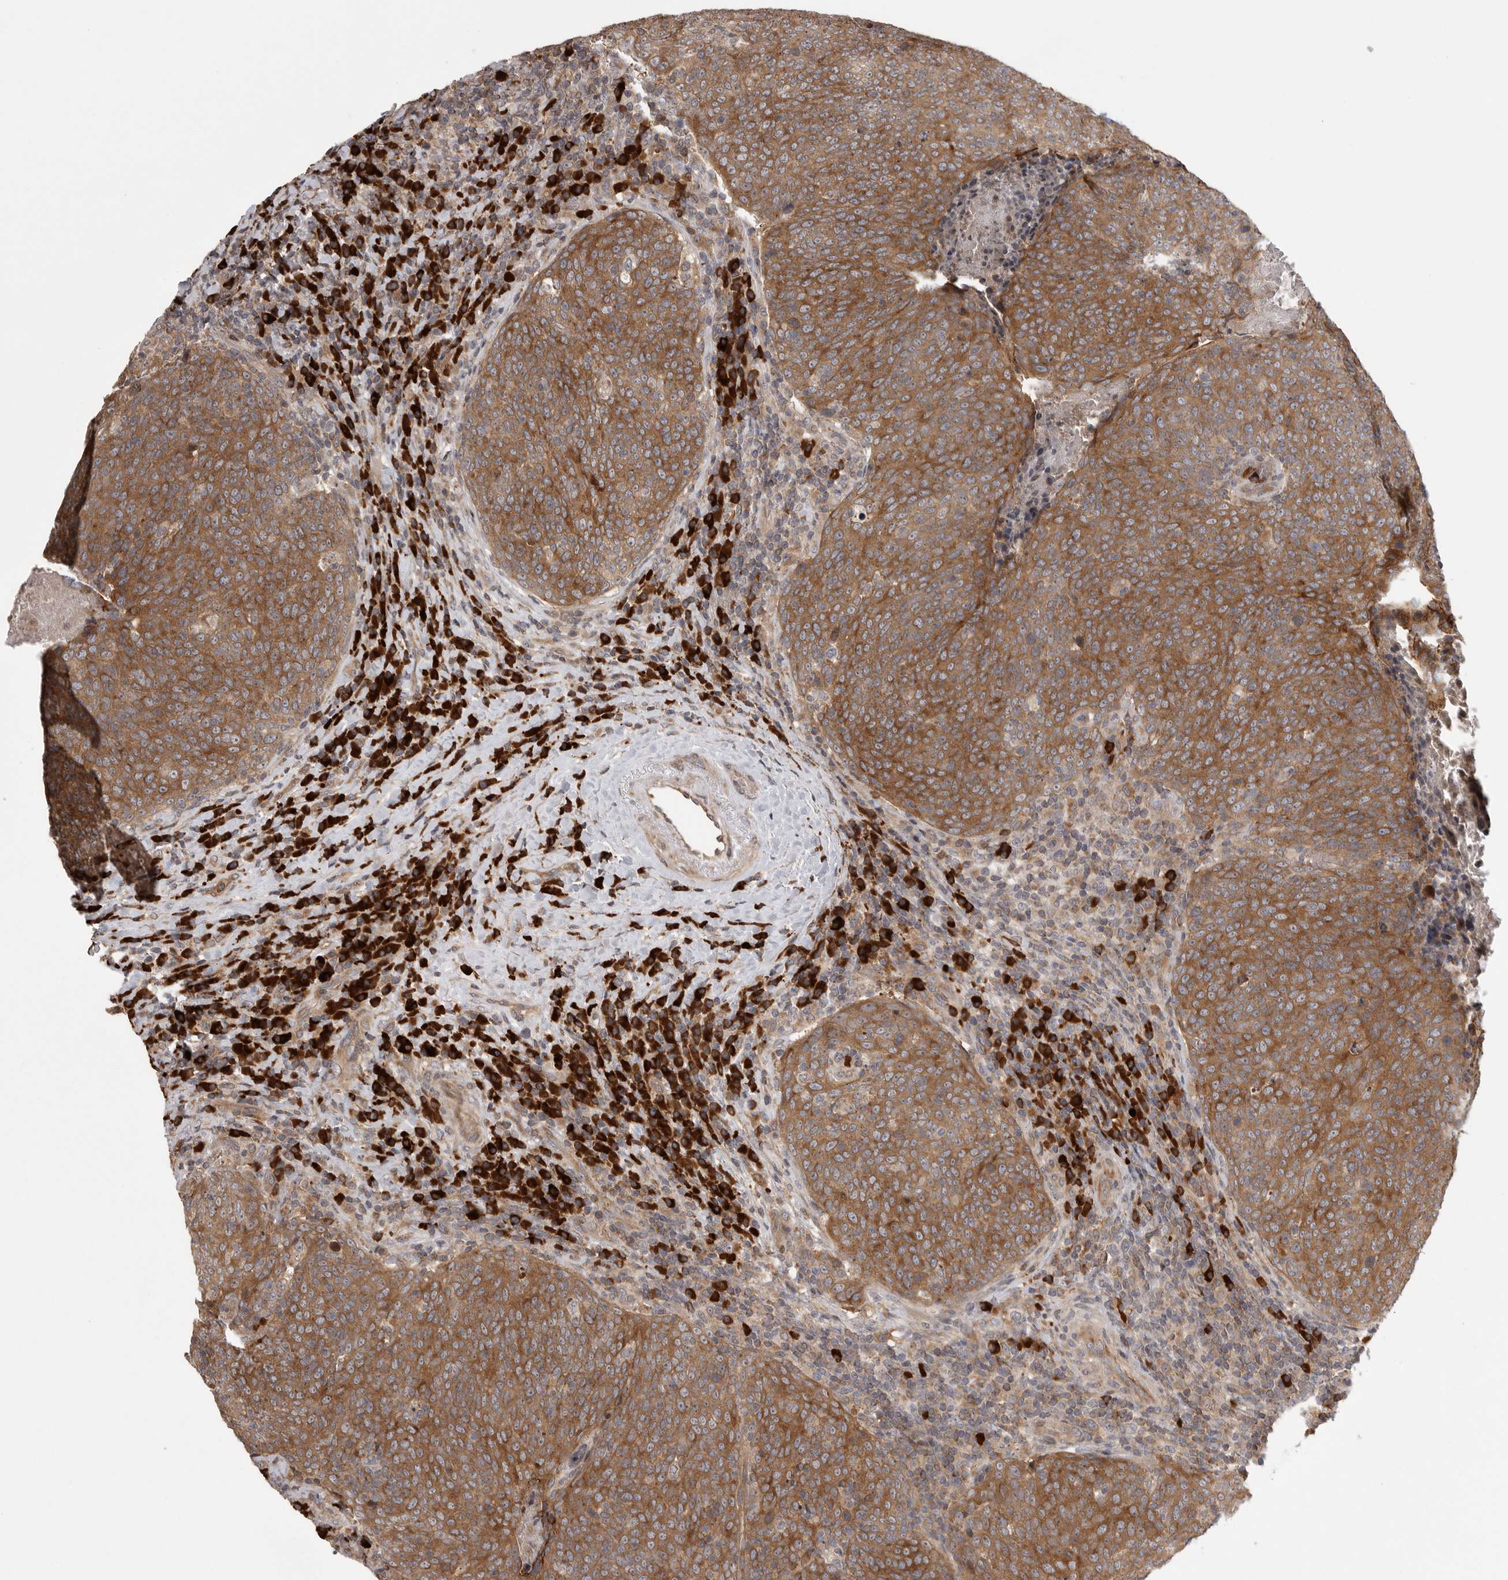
{"staining": {"intensity": "moderate", "quantity": ">75%", "location": "cytoplasmic/membranous"}, "tissue": "head and neck cancer", "cell_type": "Tumor cells", "image_type": "cancer", "snomed": [{"axis": "morphology", "description": "Squamous cell carcinoma, NOS"}, {"axis": "morphology", "description": "Squamous cell carcinoma, metastatic, NOS"}, {"axis": "topography", "description": "Lymph node"}, {"axis": "topography", "description": "Head-Neck"}], "caption": "Human head and neck cancer (metastatic squamous cell carcinoma) stained with a brown dye exhibits moderate cytoplasmic/membranous positive expression in about >75% of tumor cells.", "gene": "OXR1", "patient": {"sex": "male", "age": 62}}